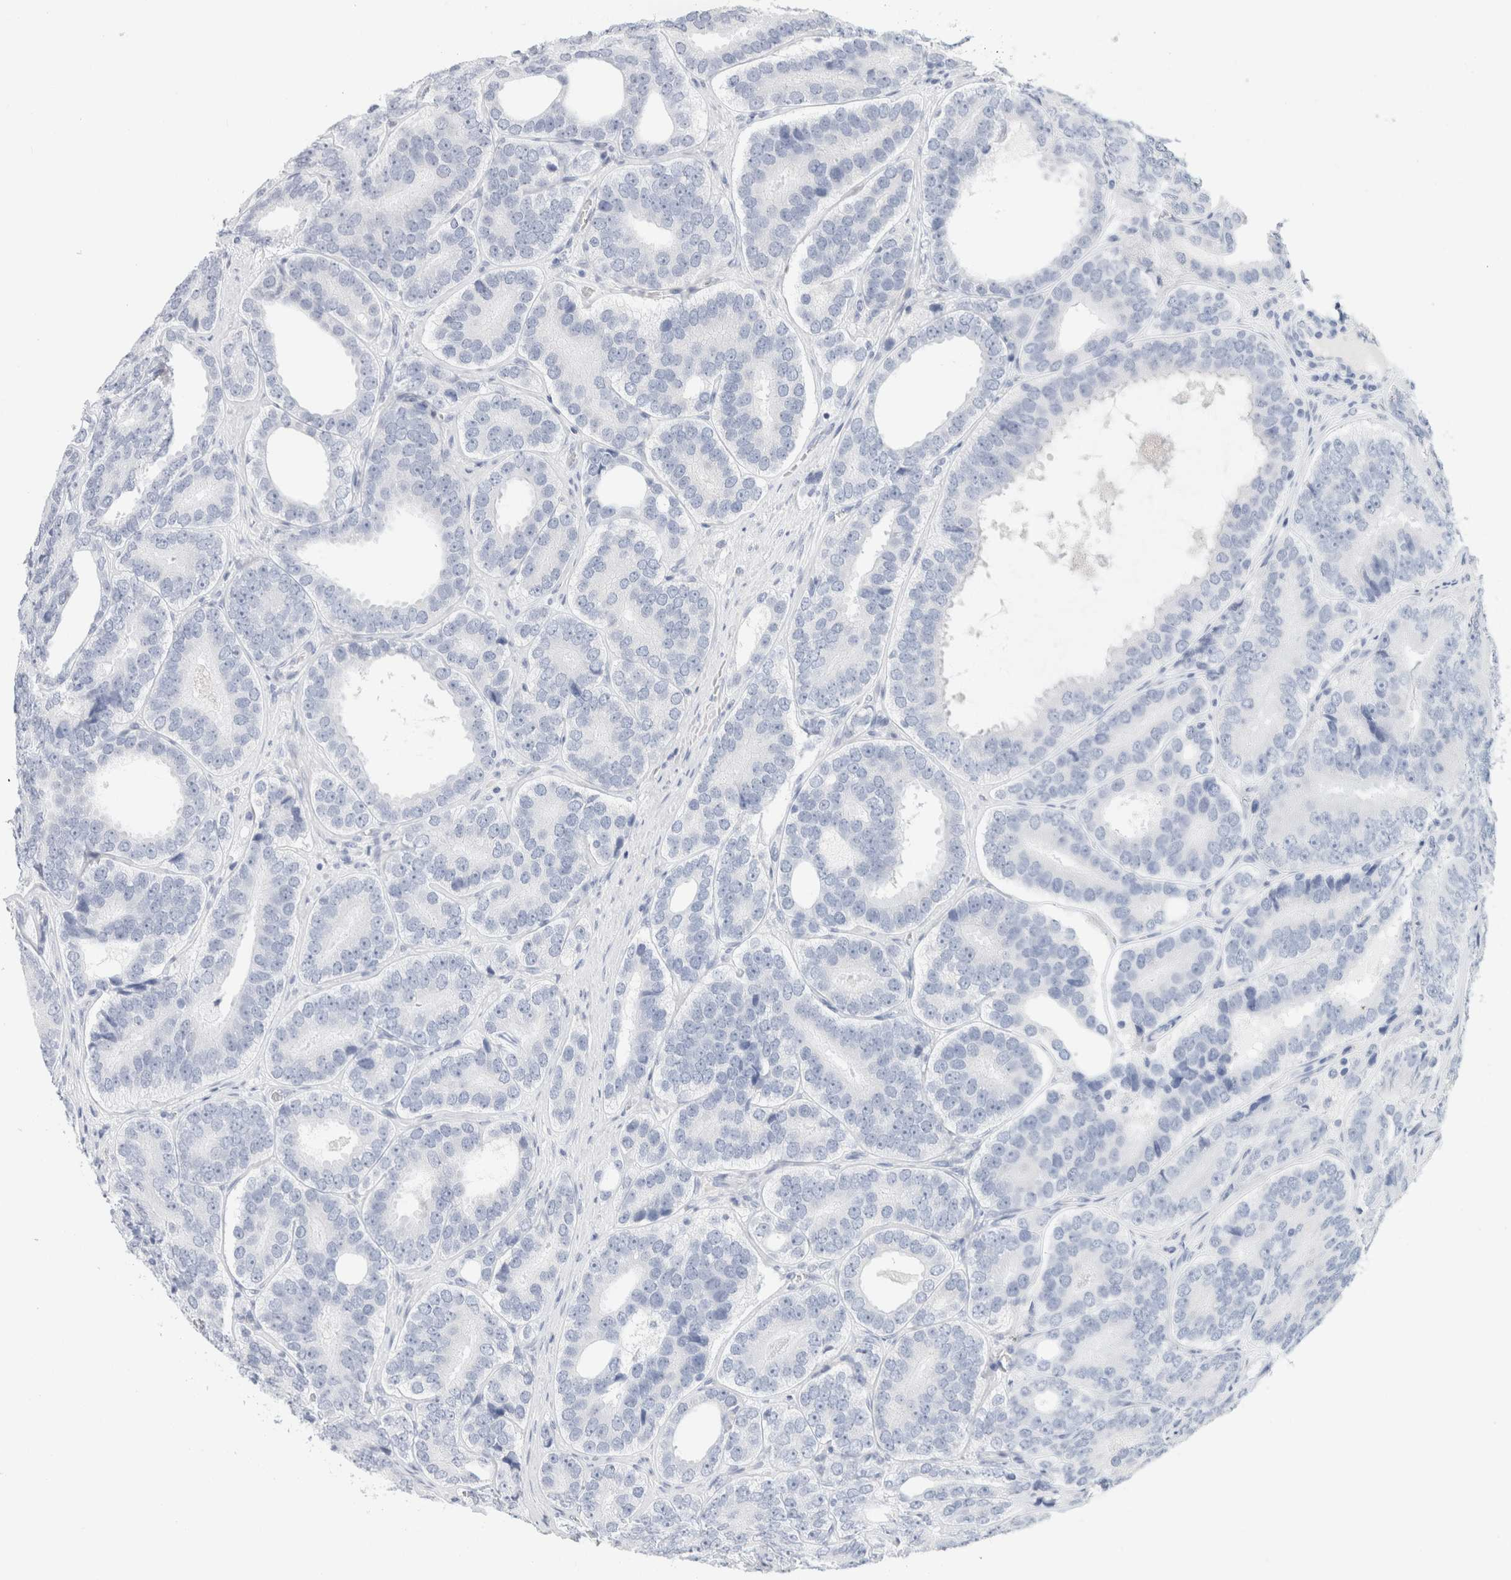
{"staining": {"intensity": "negative", "quantity": "none", "location": "none"}, "tissue": "prostate cancer", "cell_type": "Tumor cells", "image_type": "cancer", "snomed": [{"axis": "morphology", "description": "Adenocarcinoma, High grade"}, {"axis": "topography", "description": "Prostate"}], "caption": "Tumor cells are negative for protein expression in human prostate cancer.", "gene": "RTN4", "patient": {"sex": "male", "age": 56}}